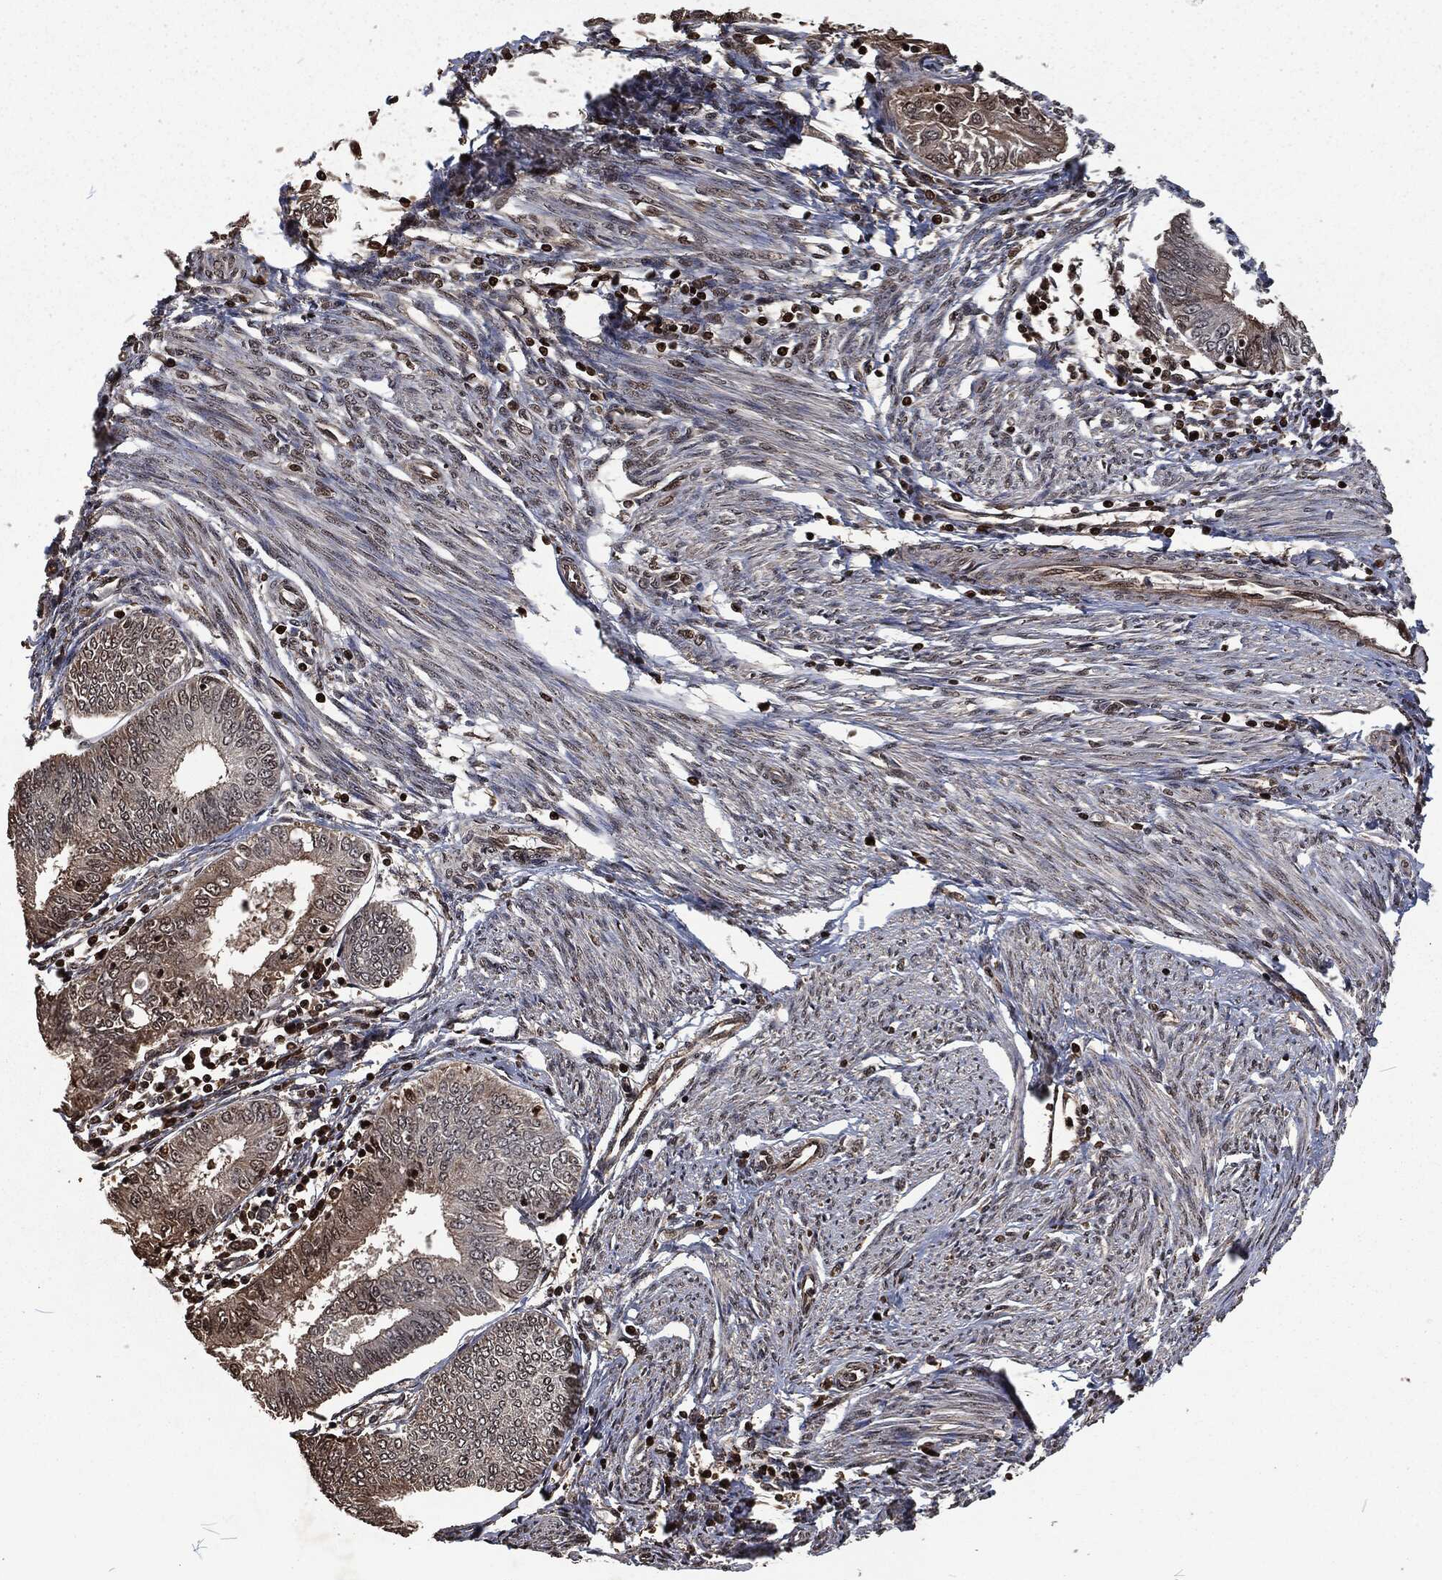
{"staining": {"intensity": "weak", "quantity": "25%-75%", "location": "cytoplasmic/membranous"}, "tissue": "endometrial cancer", "cell_type": "Tumor cells", "image_type": "cancer", "snomed": [{"axis": "morphology", "description": "Adenocarcinoma, NOS"}, {"axis": "topography", "description": "Endometrium"}], "caption": "This is an image of immunohistochemistry staining of endometrial cancer (adenocarcinoma), which shows weak positivity in the cytoplasmic/membranous of tumor cells.", "gene": "SNAI1", "patient": {"sex": "female", "age": 68}}